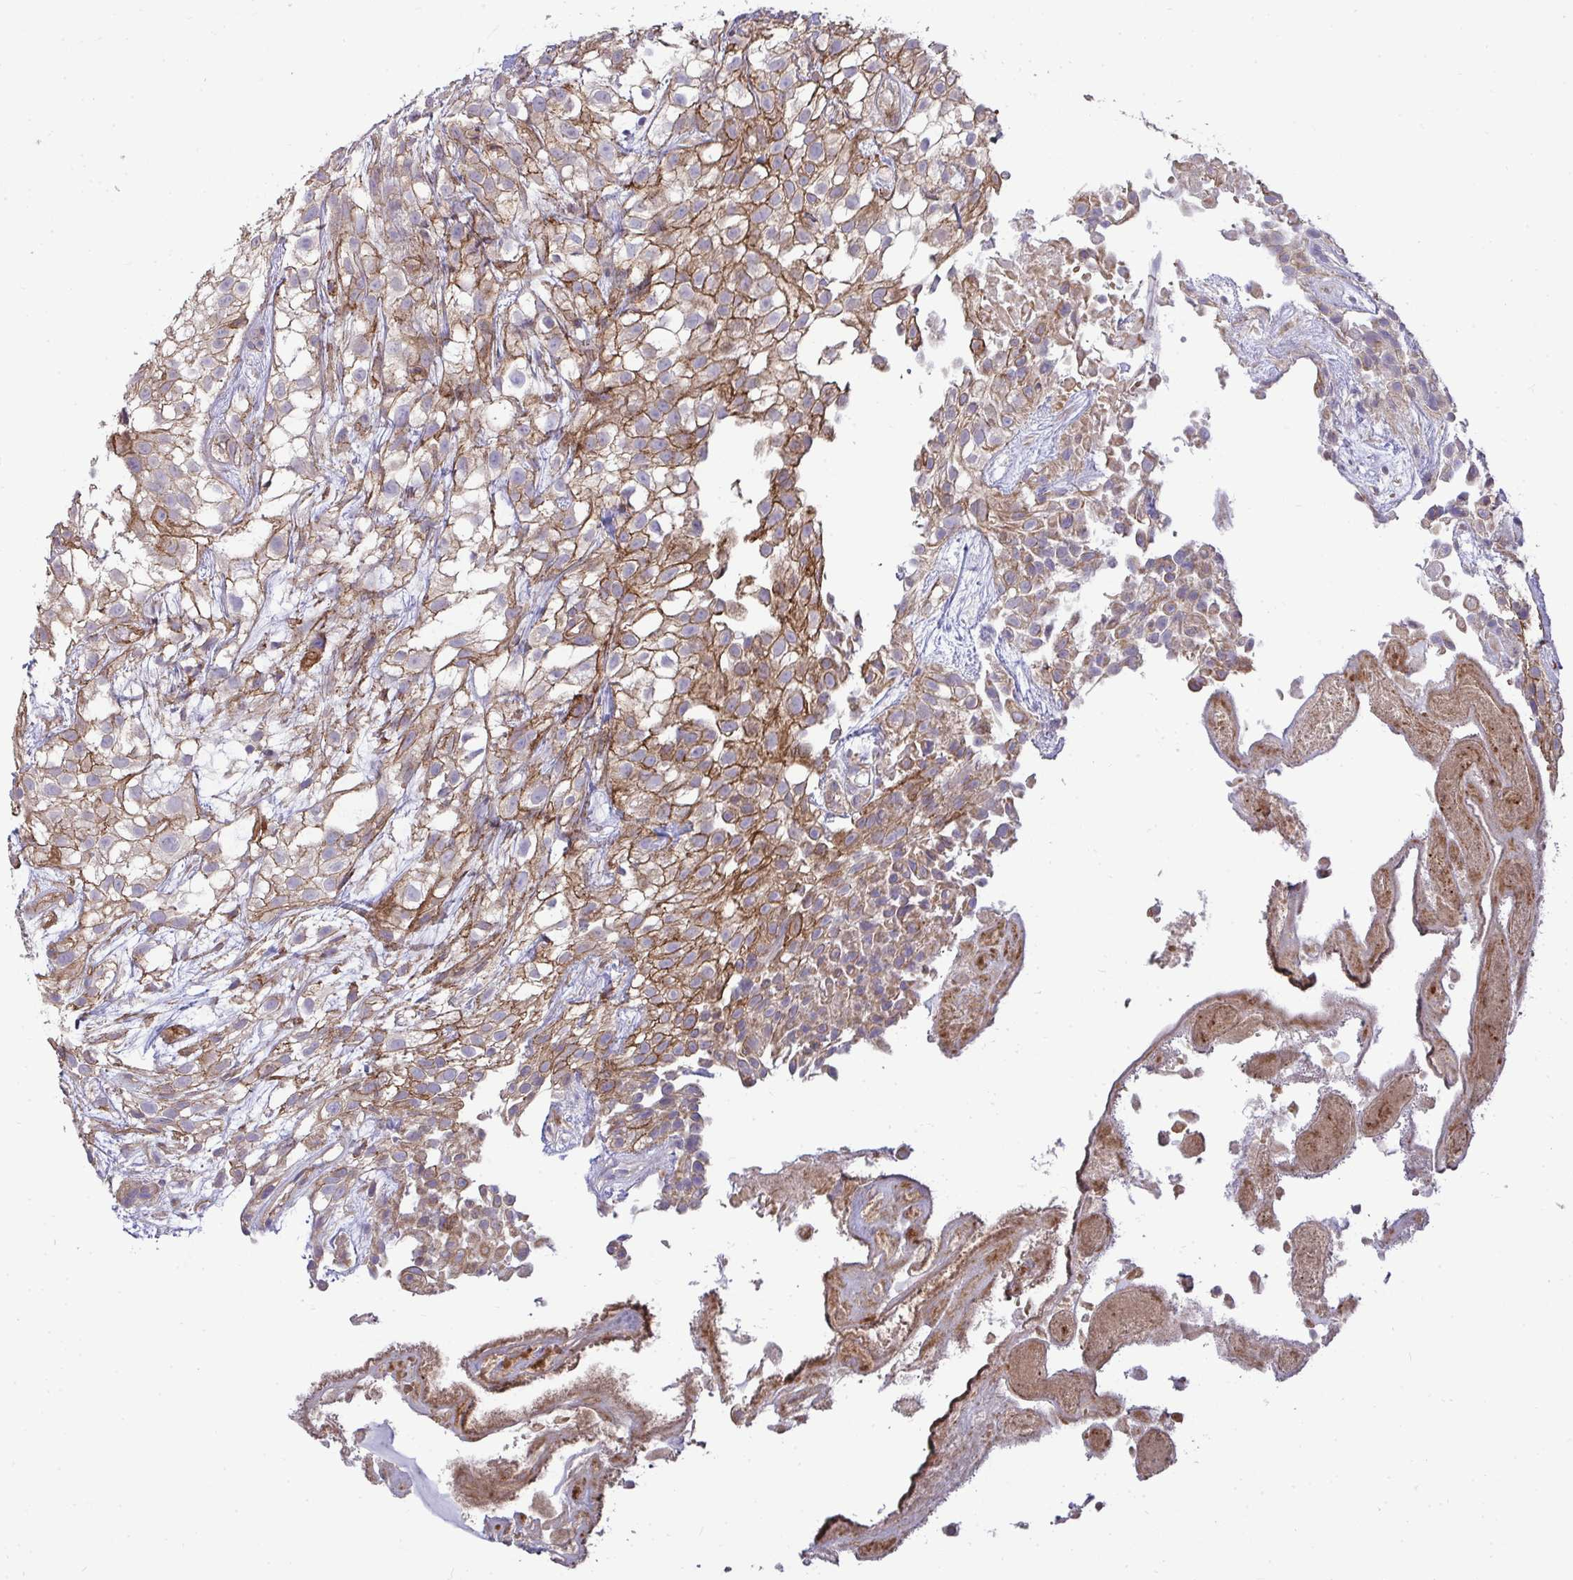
{"staining": {"intensity": "moderate", "quantity": "25%-75%", "location": "cytoplasmic/membranous"}, "tissue": "urothelial cancer", "cell_type": "Tumor cells", "image_type": "cancer", "snomed": [{"axis": "morphology", "description": "Urothelial carcinoma, High grade"}, {"axis": "topography", "description": "Urinary bladder"}], "caption": "Immunohistochemistry histopathology image of urothelial cancer stained for a protein (brown), which shows medium levels of moderate cytoplasmic/membranous positivity in about 25%-75% of tumor cells.", "gene": "SH2D1B", "patient": {"sex": "male", "age": 56}}